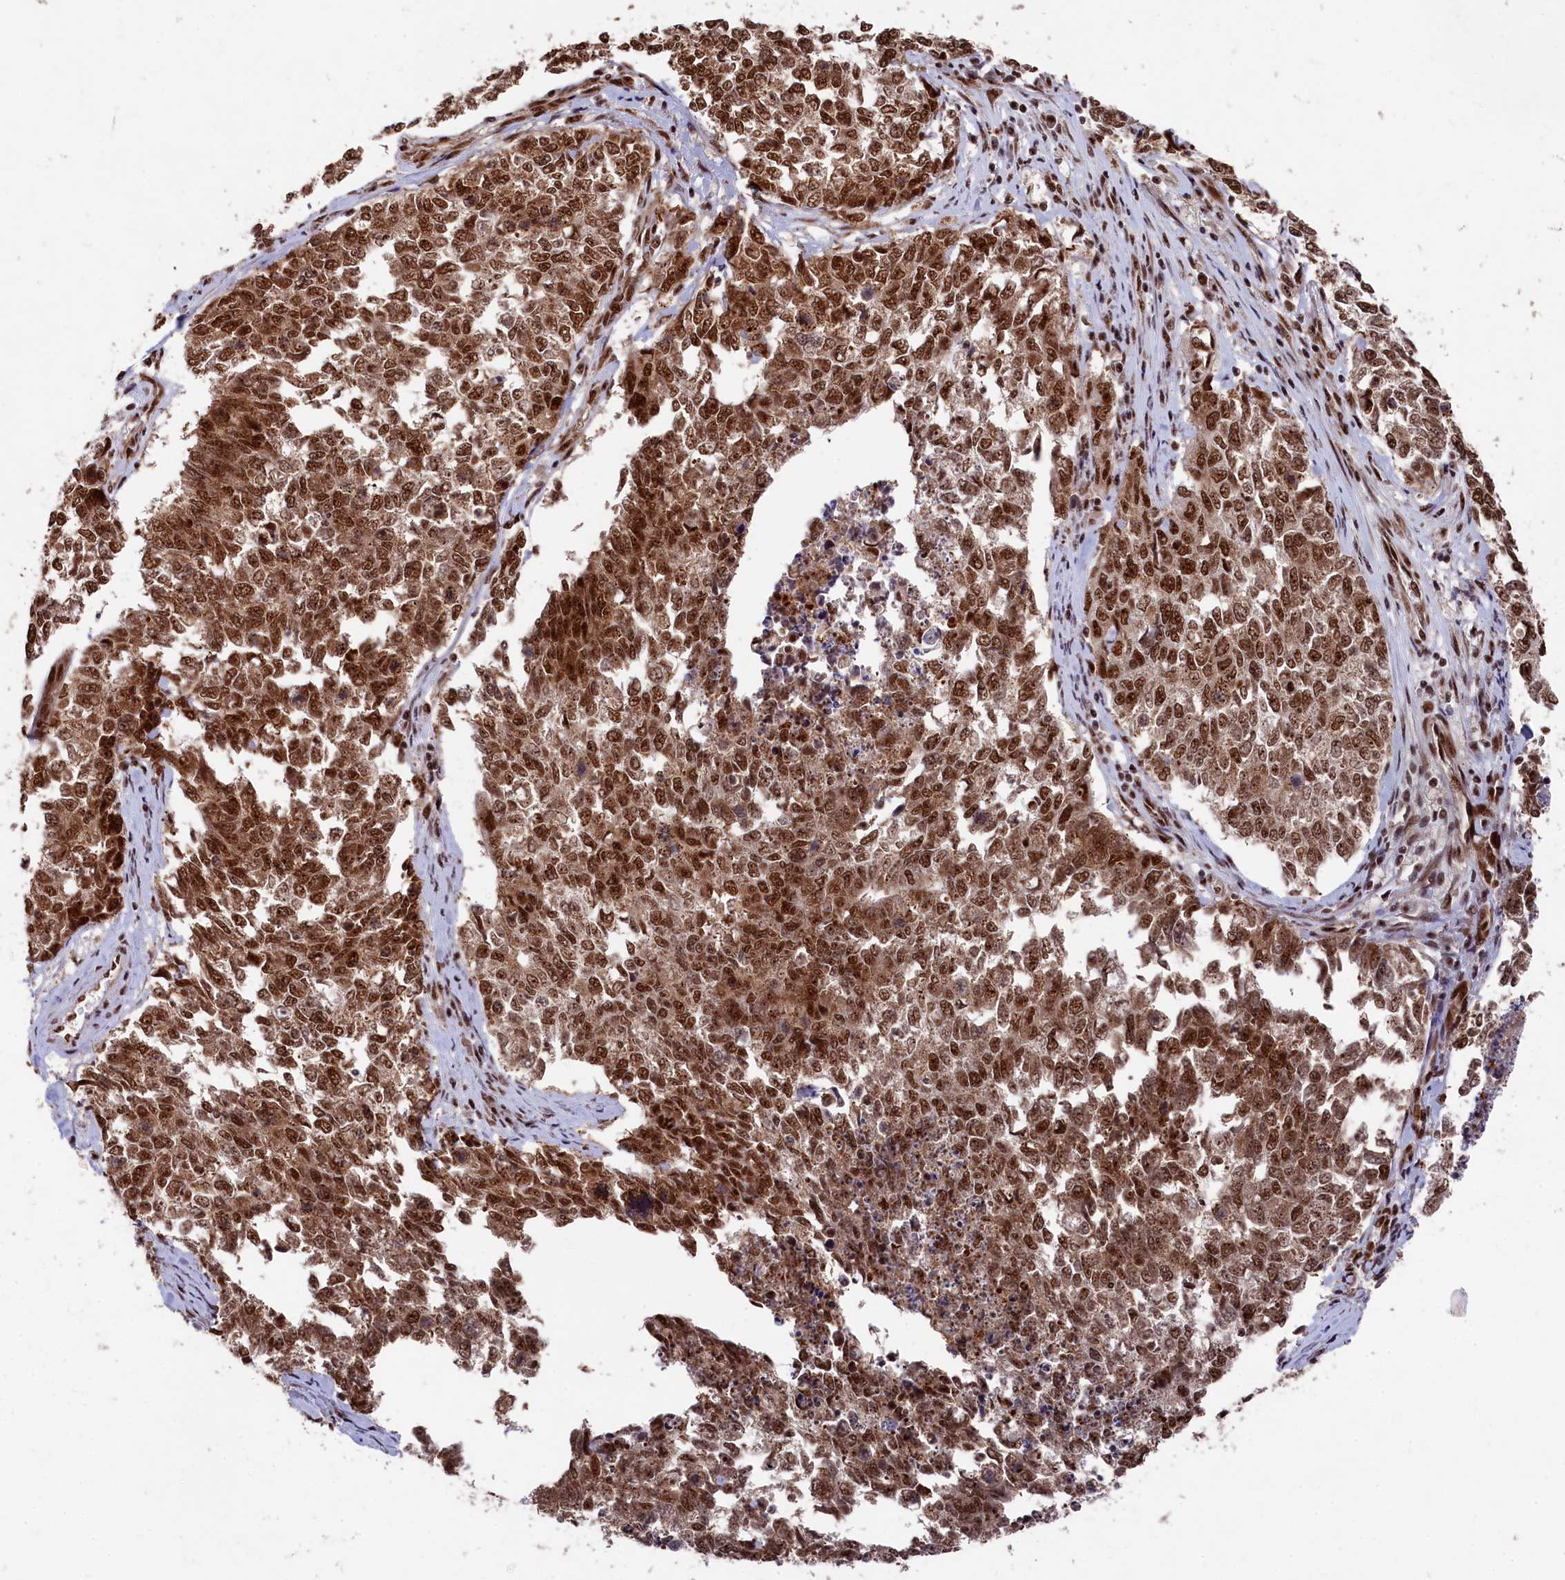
{"staining": {"intensity": "strong", "quantity": ">75%", "location": "nuclear"}, "tissue": "cervical cancer", "cell_type": "Tumor cells", "image_type": "cancer", "snomed": [{"axis": "morphology", "description": "Squamous cell carcinoma, NOS"}, {"axis": "topography", "description": "Cervix"}], "caption": "Tumor cells show high levels of strong nuclear positivity in about >75% of cells in squamous cell carcinoma (cervical).", "gene": "PRPF31", "patient": {"sex": "female", "age": 63}}